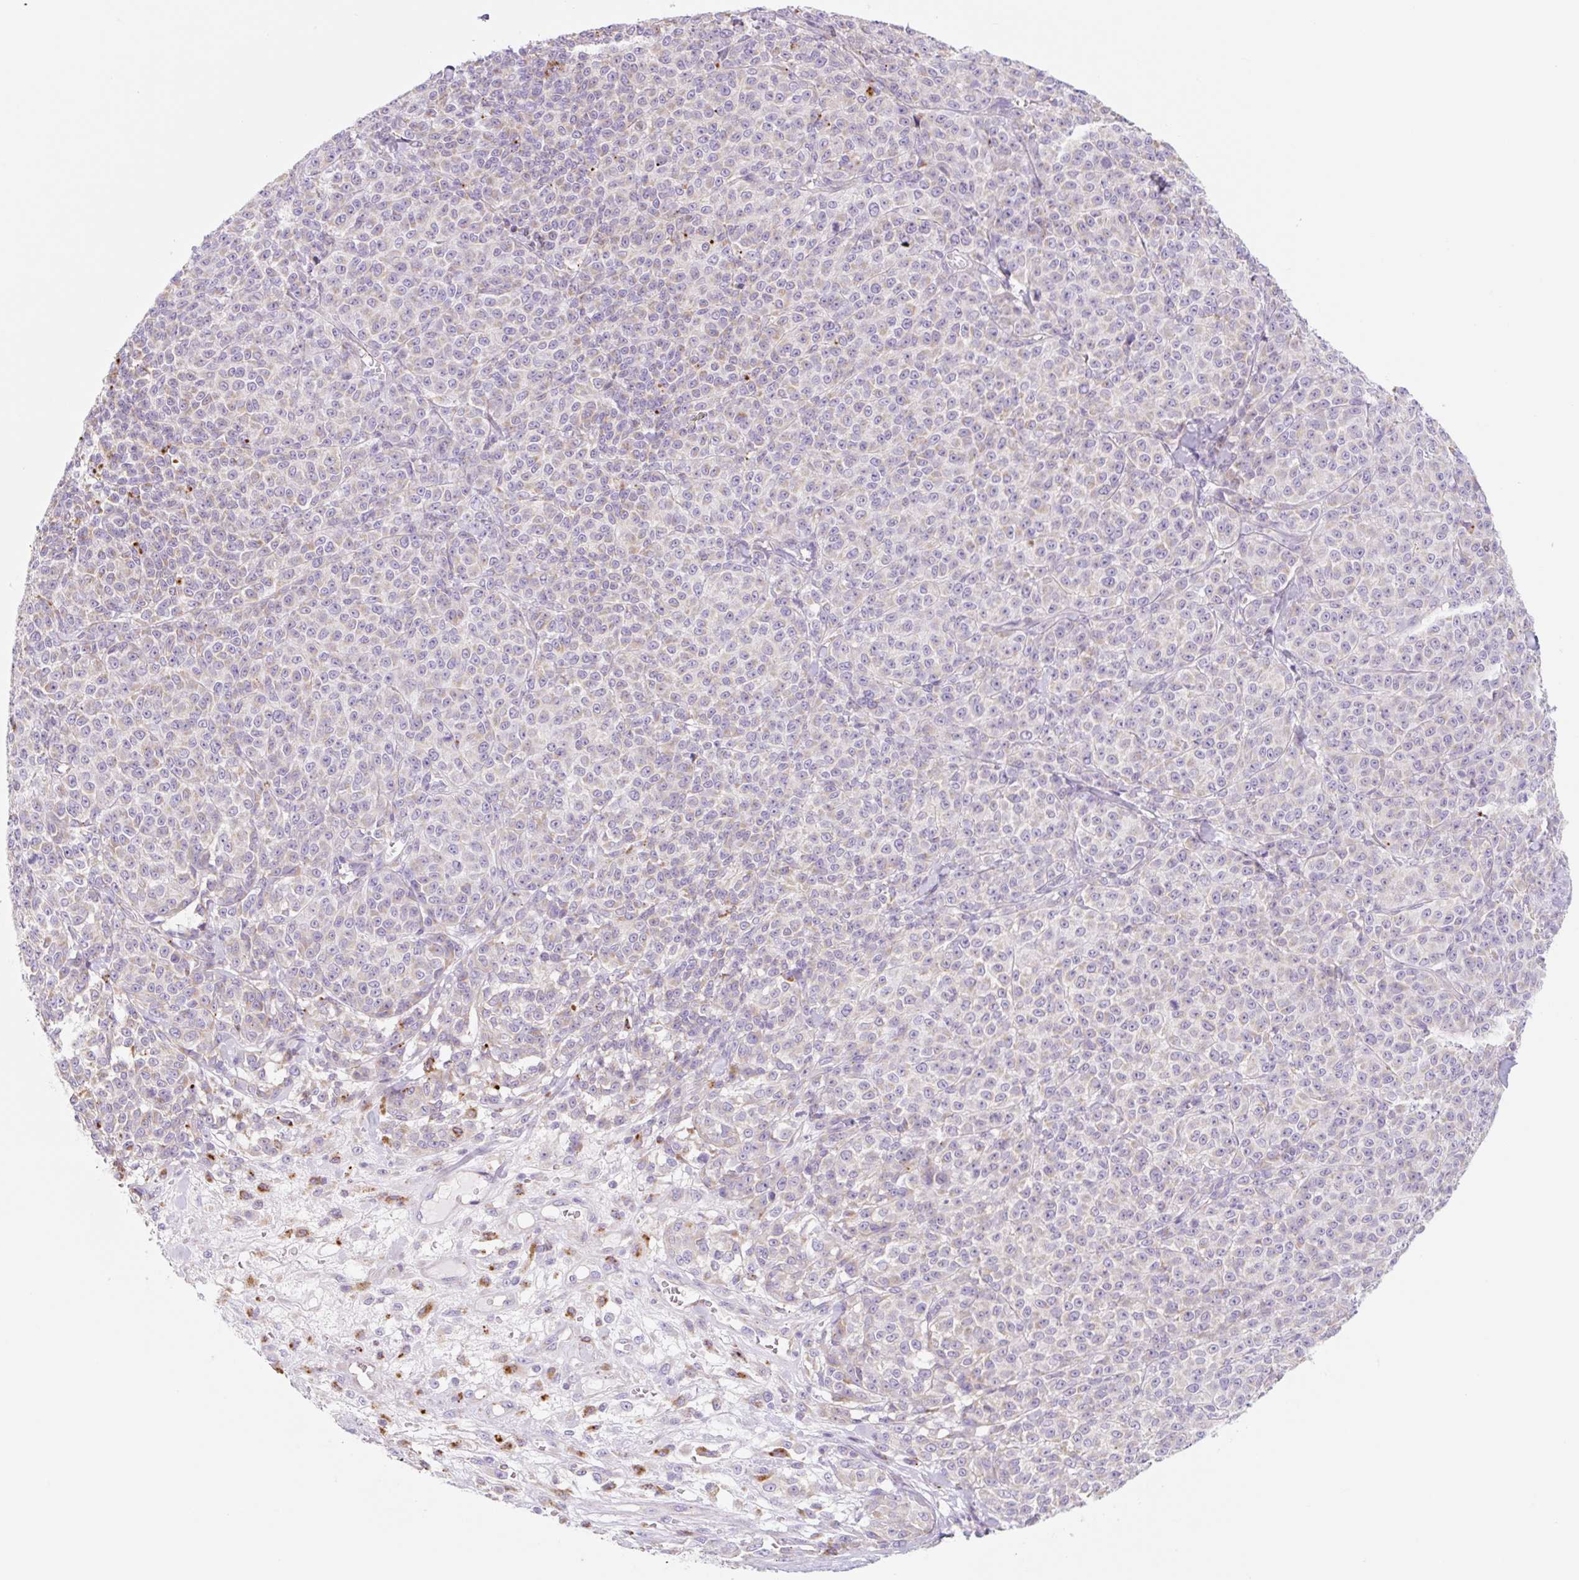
{"staining": {"intensity": "negative", "quantity": "none", "location": "none"}, "tissue": "melanoma", "cell_type": "Tumor cells", "image_type": "cancer", "snomed": [{"axis": "morphology", "description": "Normal tissue, NOS"}, {"axis": "morphology", "description": "Malignant melanoma, NOS"}, {"axis": "topography", "description": "Skin"}], "caption": "This is an immunohistochemistry histopathology image of human melanoma. There is no expression in tumor cells.", "gene": "CLEC3A", "patient": {"sex": "female", "age": 34}}